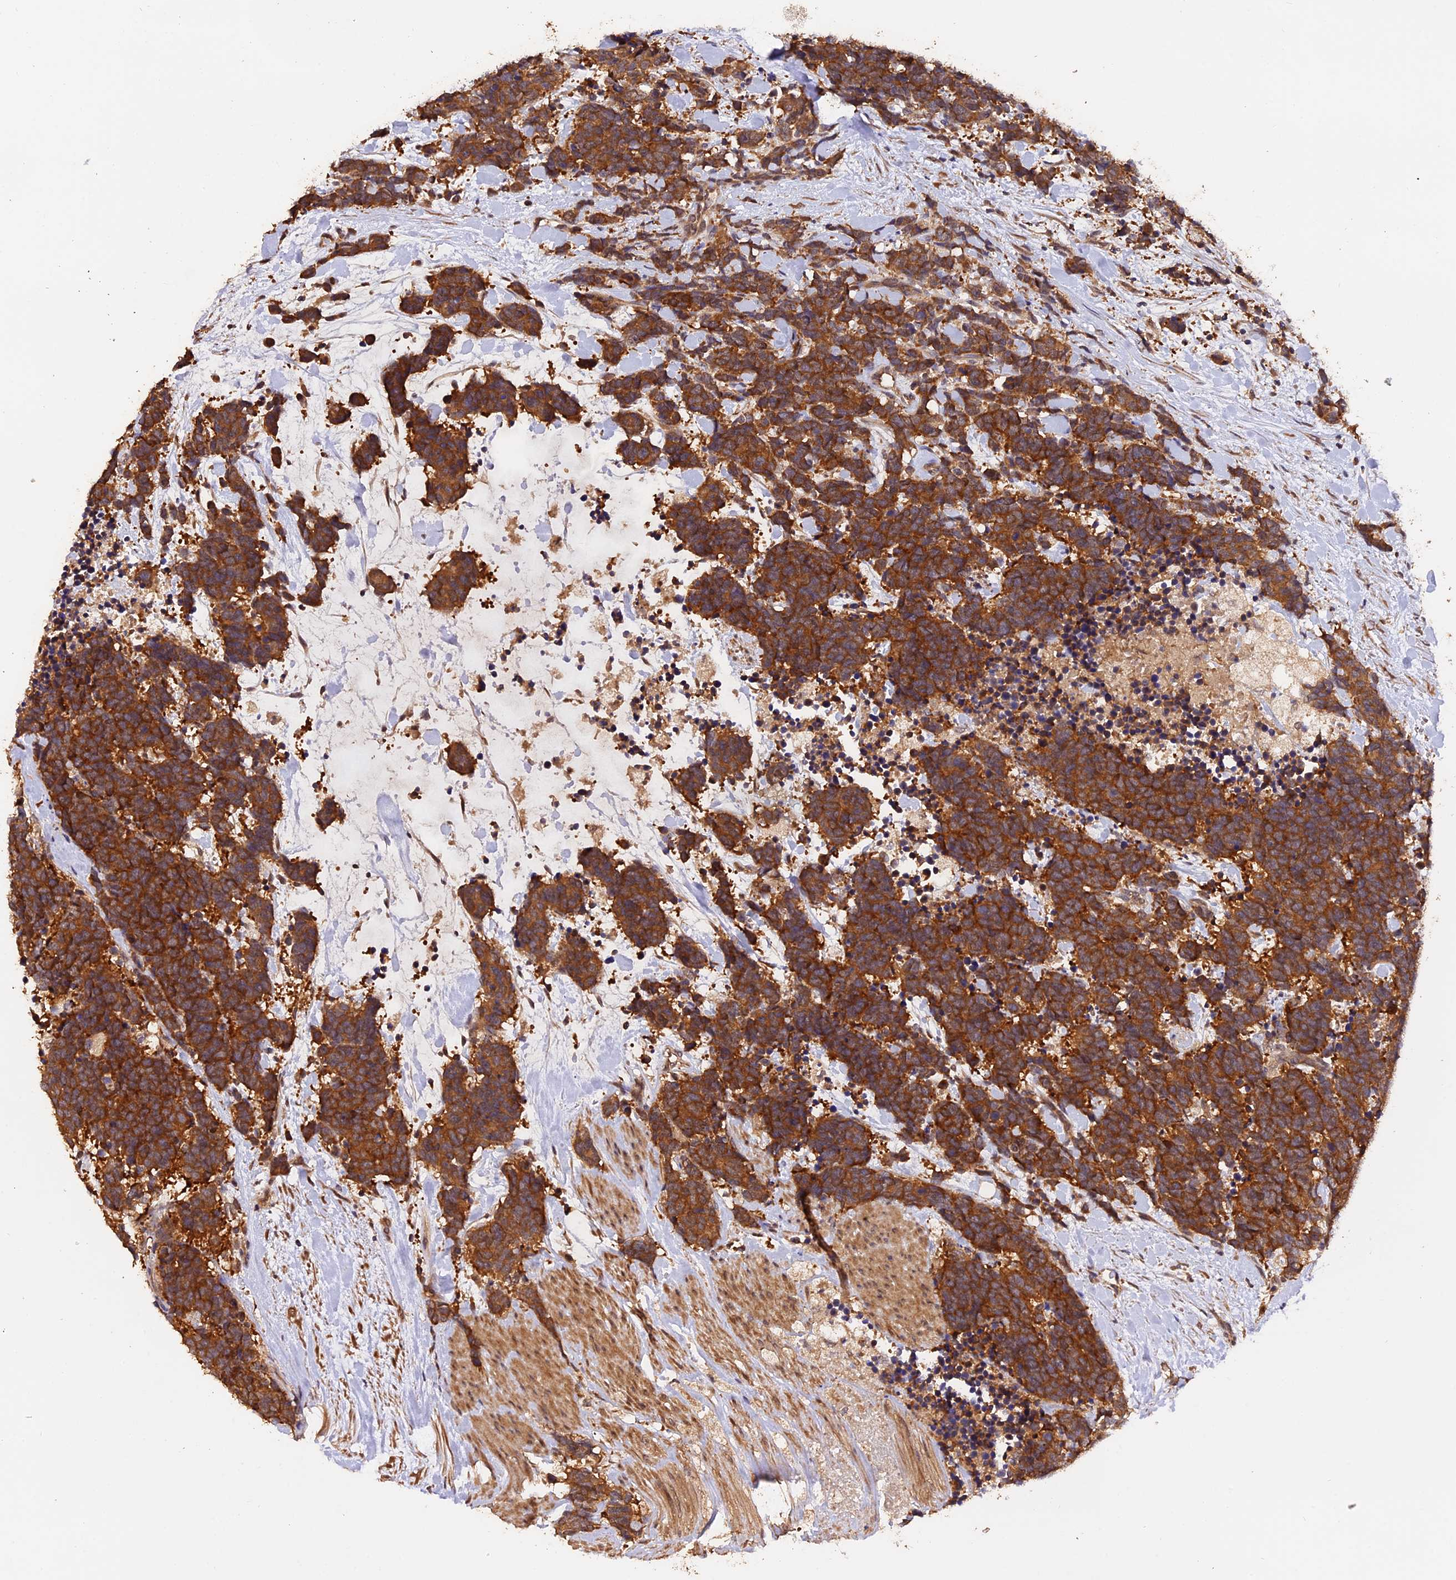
{"staining": {"intensity": "strong", "quantity": ">75%", "location": "cytoplasmic/membranous"}, "tissue": "carcinoid", "cell_type": "Tumor cells", "image_type": "cancer", "snomed": [{"axis": "morphology", "description": "Carcinoma, NOS"}, {"axis": "morphology", "description": "Carcinoid, malignant, NOS"}, {"axis": "topography", "description": "Prostate"}], "caption": "DAB immunohistochemical staining of human carcinoid reveals strong cytoplasmic/membranous protein expression in about >75% of tumor cells.", "gene": "TRMT1", "patient": {"sex": "male", "age": 57}}